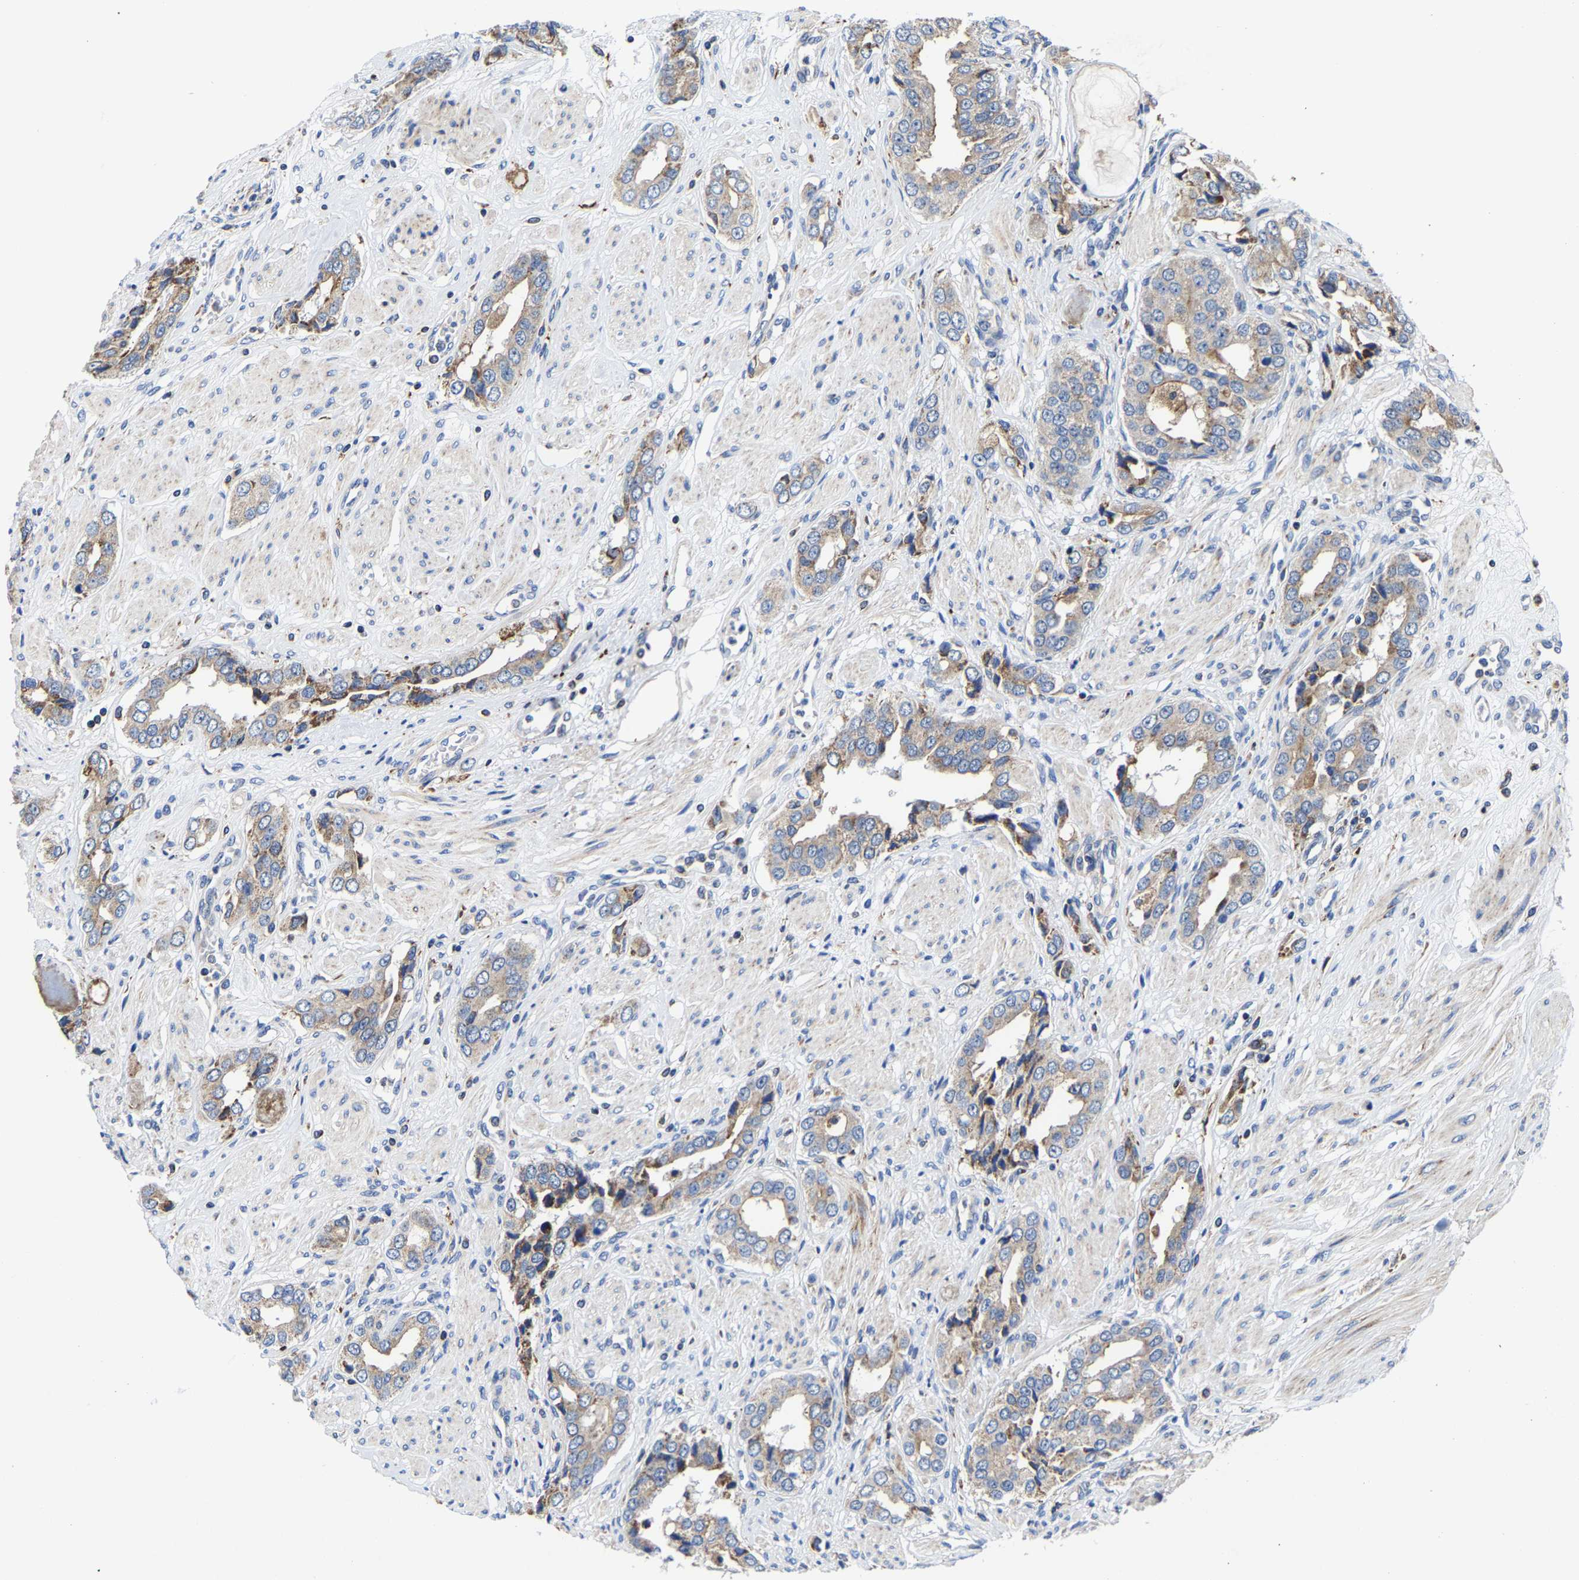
{"staining": {"intensity": "weak", "quantity": ">75%", "location": "cytoplasmic/membranous"}, "tissue": "prostate cancer", "cell_type": "Tumor cells", "image_type": "cancer", "snomed": [{"axis": "morphology", "description": "Adenocarcinoma, High grade"}, {"axis": "topography", "description": "Prostate"}], "caption": "This is a histology image of IHC staining of prostate cancer, which shows weak positivity in the cytoplasmic/membranous of tumor cells.", "gene": "PFKFB3", "patient": {"sex": "male", "age": 52}}